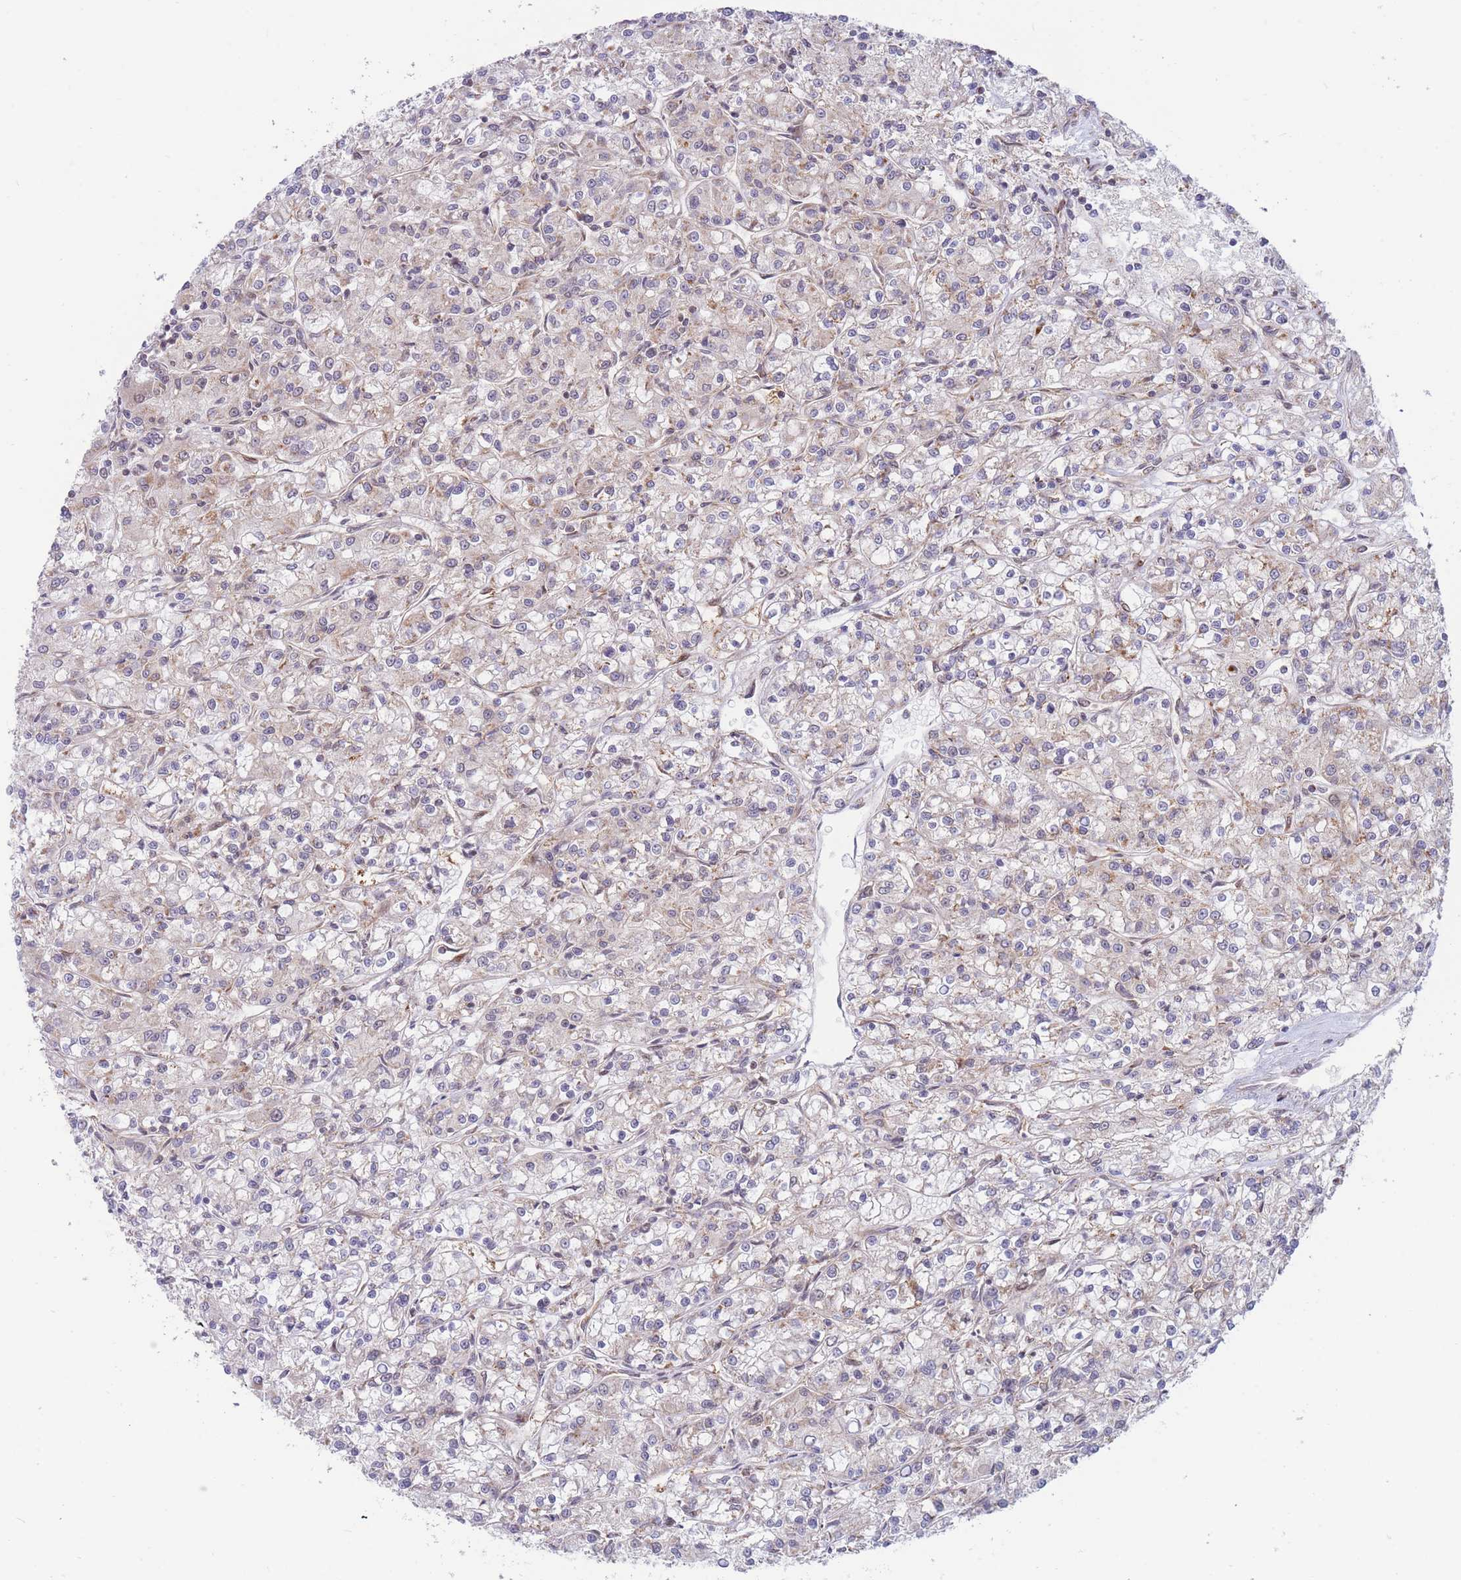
{"staining": {"intensity": "weak", "quantity": "<25%", "location": "cytoplasmic/membranous"}, "tissue": "renal cancer", "cell_type": "Tumor cells", "image_type": "cancer", "snomed": [{"axis": "morphology", "description": "Adenocarcinoma, NOS"}, {"axis": "topography", "description": "Kidney"}], "caption": "Protein analysis of renal cancer (adenocarcinoma) demonstrates no significant positivity in tumor cells.", "gene": "BOD1L1", "patient": {"sex": "female", "age": 59}}